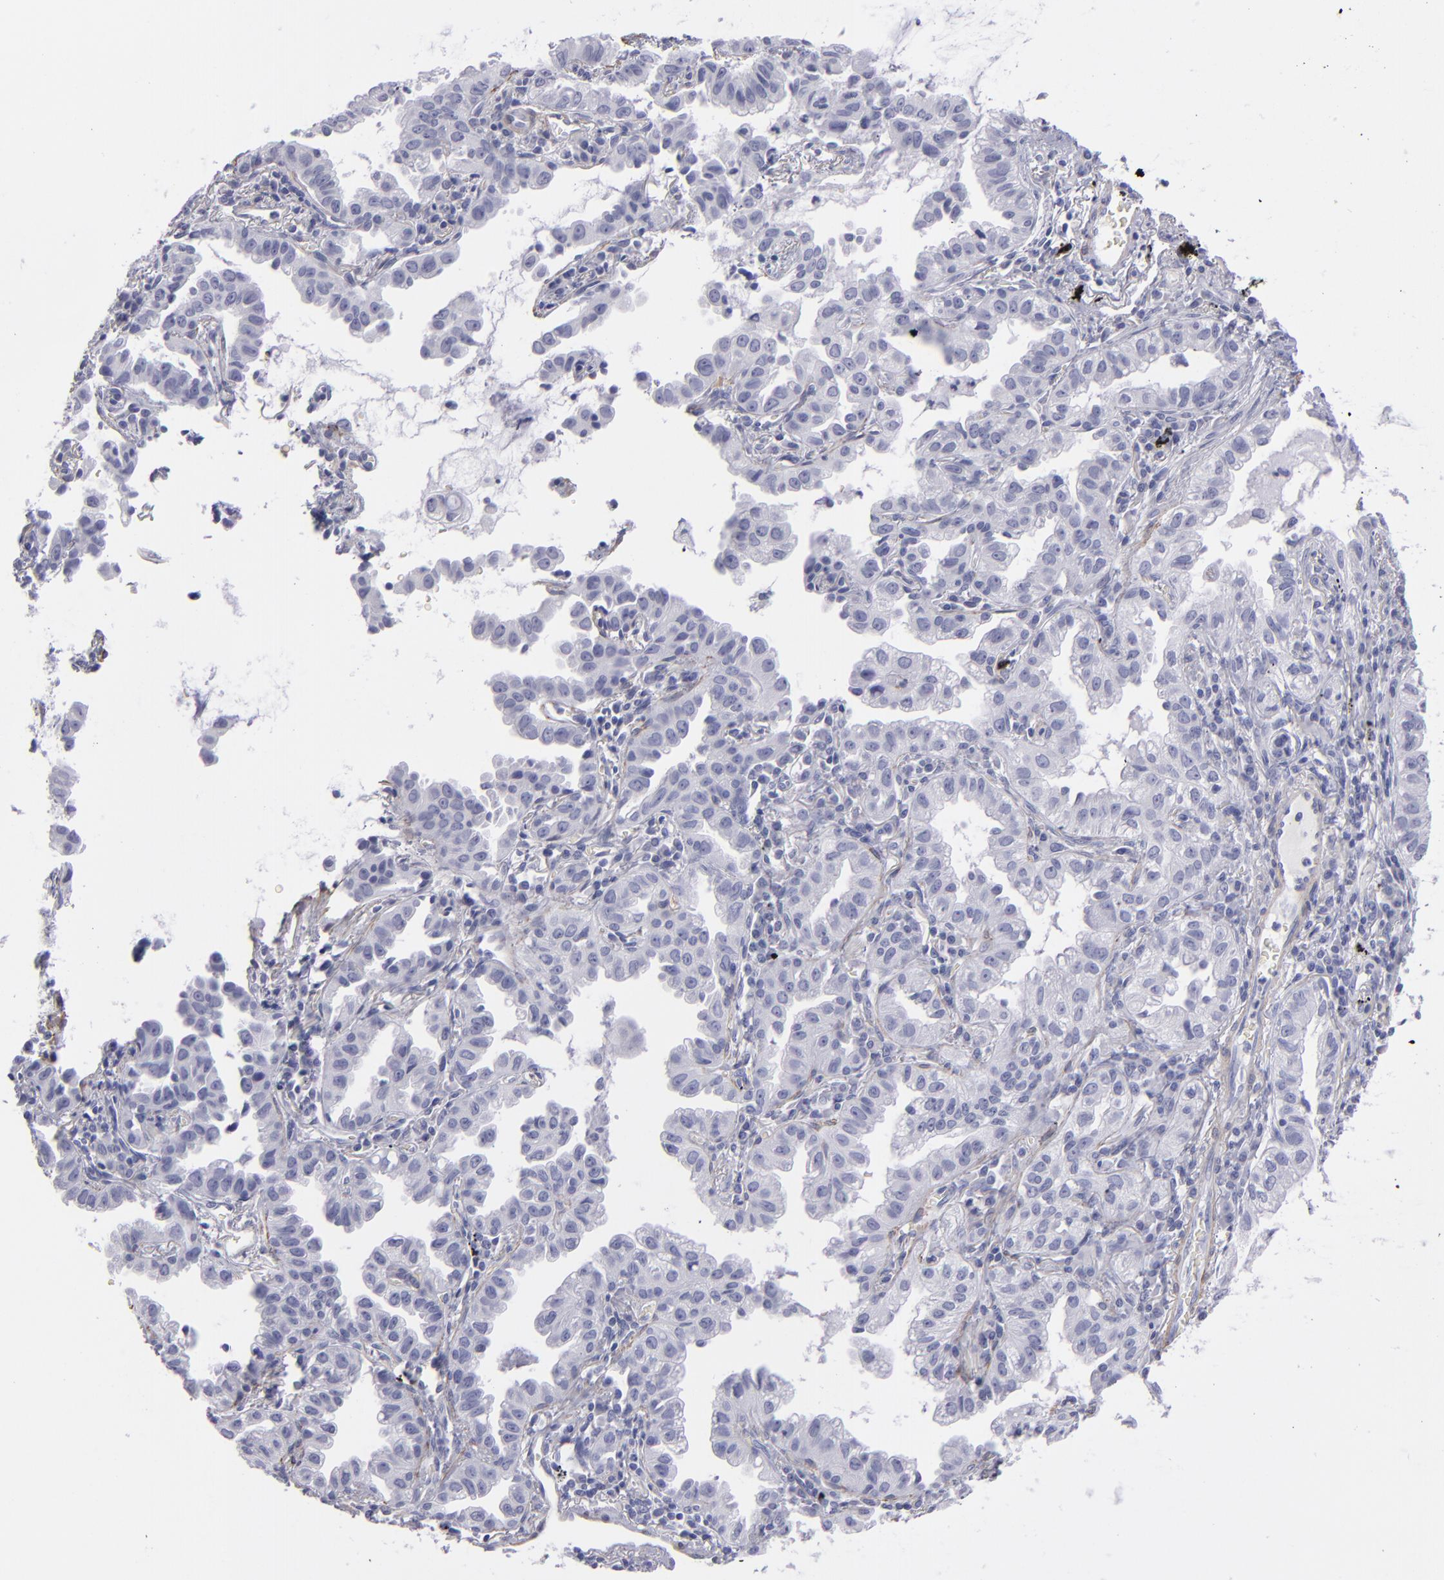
{"staining": {"intensity": "negative", "quantity": "none", "location": "none"}, "tissue": "lung cancer", "cell_type": "Tumor cells", "image_type": "cancer", "snomed": [{"axis": "morphology", "description": "Adenocarcinoma, NOS"}, {"axis": "topography", "description": "Lung"}], "caption": "An image of human lung cancer is negative for staining in tumor cells. (IHC, brightfield microscopy, high magnification).", "gene": "MYH11", "patient": {"sex": "female", "age": 50}}